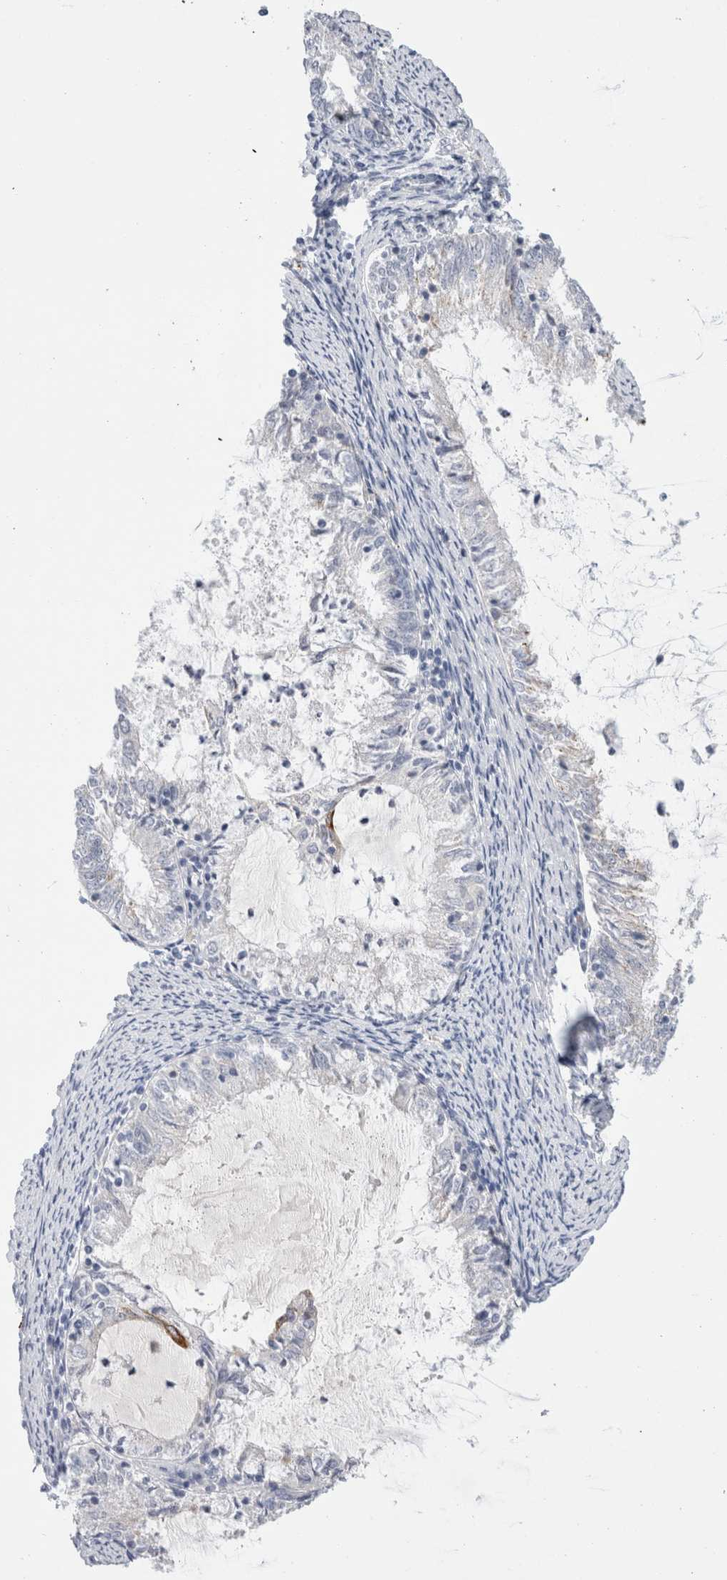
{"staining": {"intensity": "negative", "quantity": "none", "location": "none"}, "tissue": "endometrial cancer", "cell_type": "Tumor cells", "image_type": "cancer", "snomed": [{"axis": "morphology", "description": "Adenocarcinoma, NOS"}, {"axis": "topography", "description": "Endometrium"}], "caption": "Immunohistochemical staining of human endometrial cancer reveals no significant staining in tumor cells.", "gene": "GAA", "patient": {"sex": "female", "age": 57}}